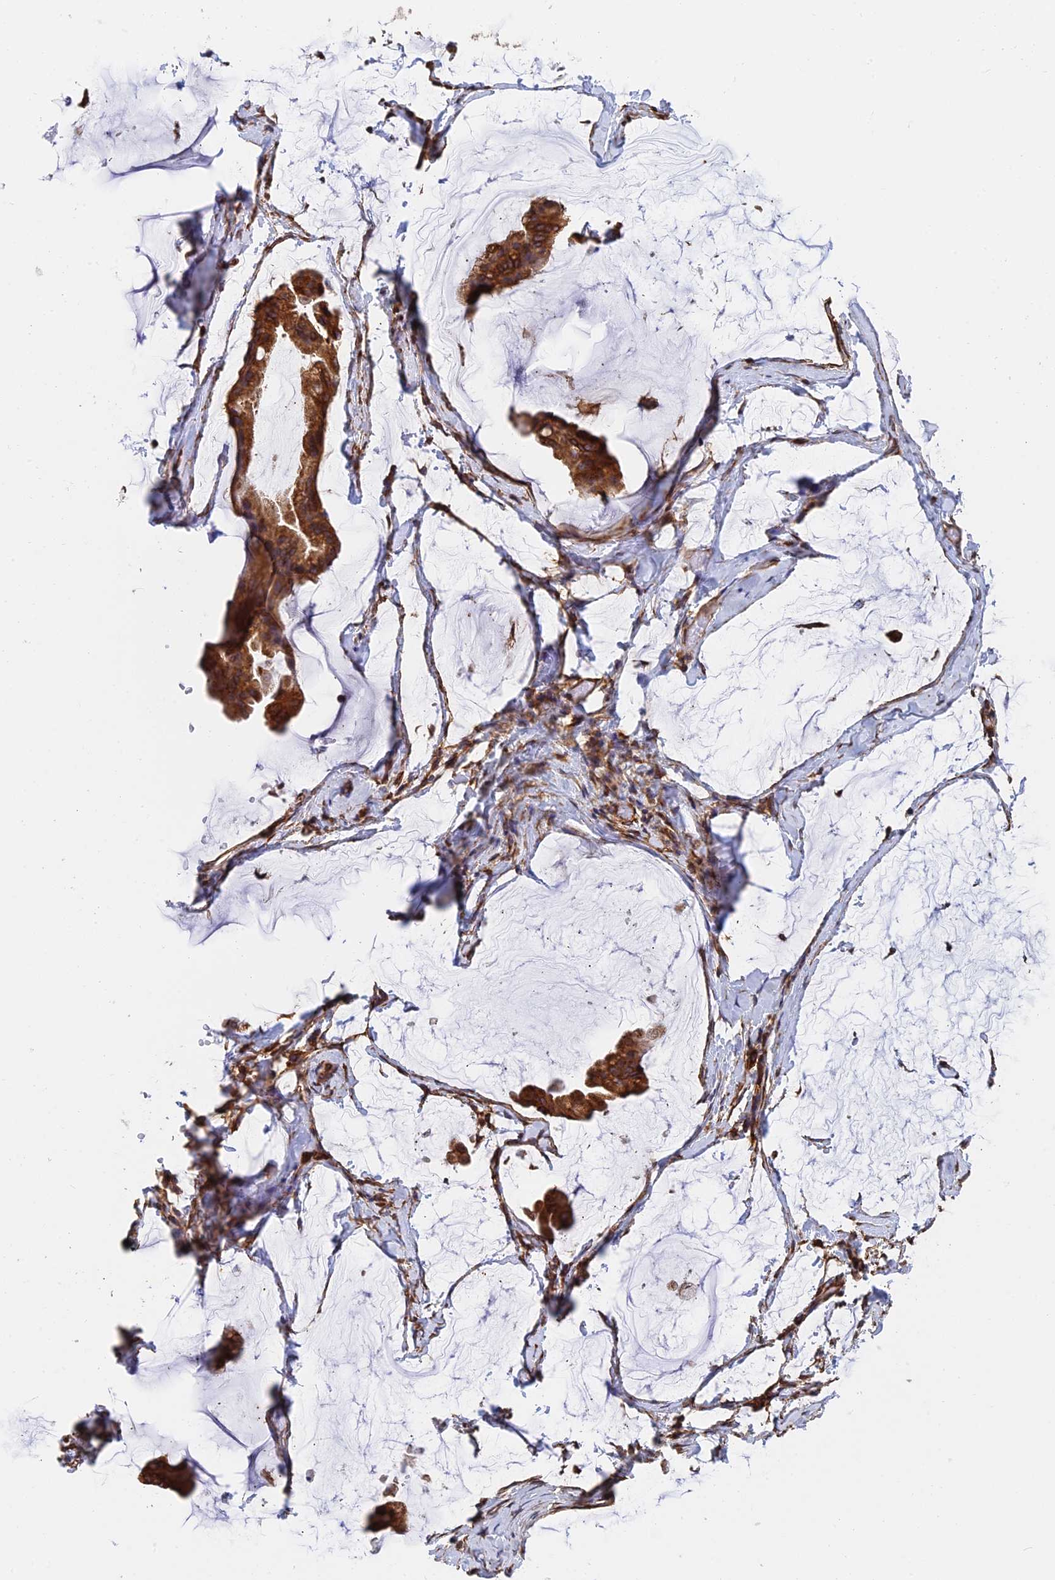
{"staining": {"intensity": "strong", "quantity": ">75%", "location": "cytoplasmic/membranous"}, "tissue": "ovarian cancer", "cell_type": "Tumor cells", "image_type": "cancer", "snomed": [{"axis": "morphology", "description": "Cystadenocarcinoma, mucinous, NOS"}, {"axis": "topography", "description": "Ovary"}], "caption": "DAB (3,3'-diaminobenzidine) immunohistochemical staining of human mucinous cystadenocarcinoma (ovarian) reveals strong cytoplasmic/membranous protein expression in approximately >75% of tumor cells. (DAB = brown stain, brightfield microscopy at high magnification).", "gene": "WBP11", "patient": {"sex": "female", "age": 73}}